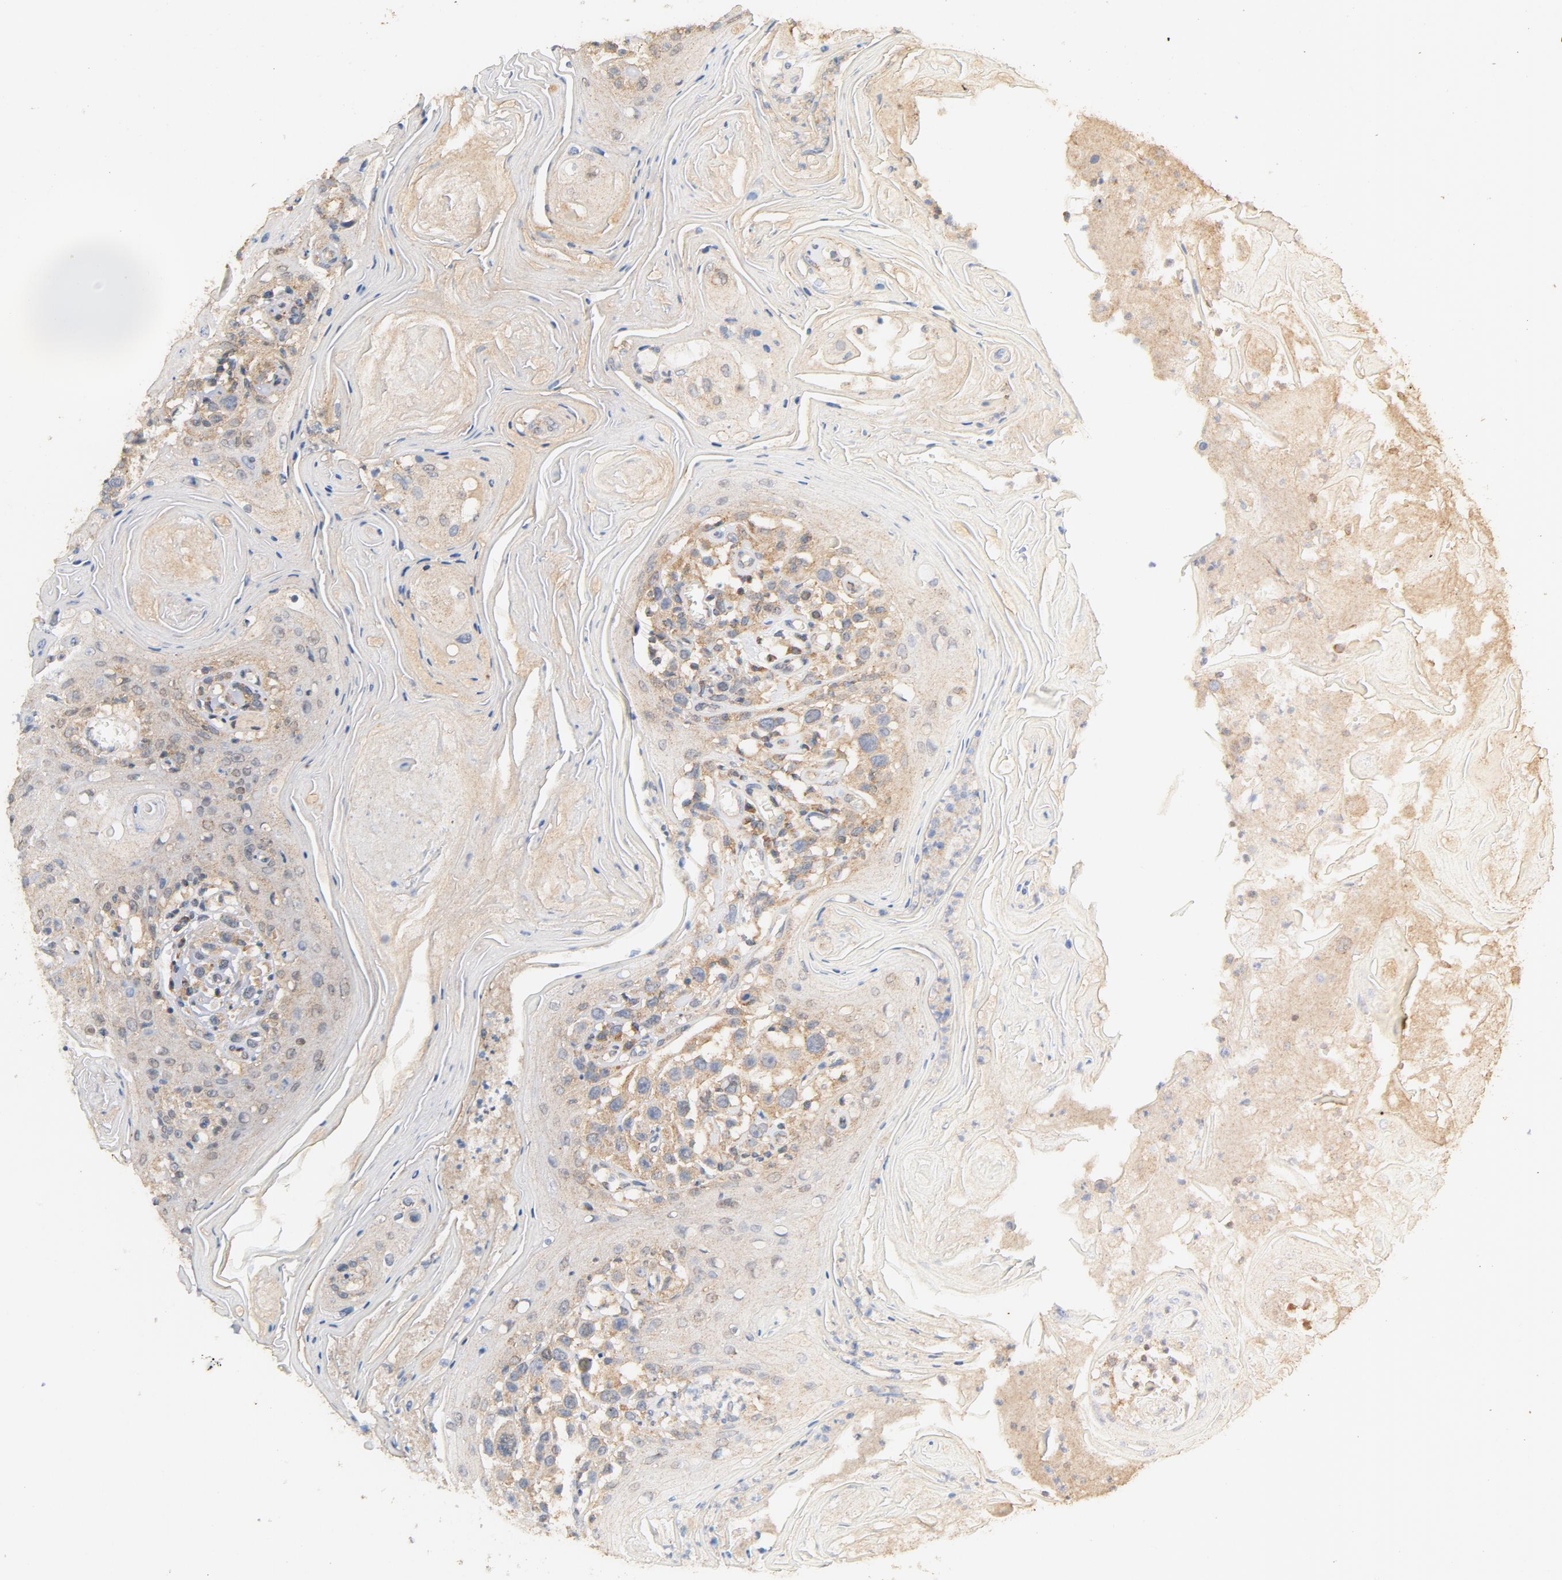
{"staining": {"intensity": "moderate", "quantity": ">75%", "location": "cytoplasmic/membranous"}, "tissue": "head and neck cancer", "cell_type": "Tumor cells", "image_type": "cancer", "snomed": [{"axis": "morphology", "description": "Squamous cell carcinoma, NOS"}, {"axis": "topography", "description": "Oral tissue"}, {"axis": "topography", "description": "Head-Neck"}], "caption": "Tumor cells reveal medium levels of moderate cytoplasmic/membranous positivity in approximately >75% of cells in head and neck cancer (squamous cell carcinoma).", "gene": "DDX6", "patient": {"sex": "female", "age": 76}}